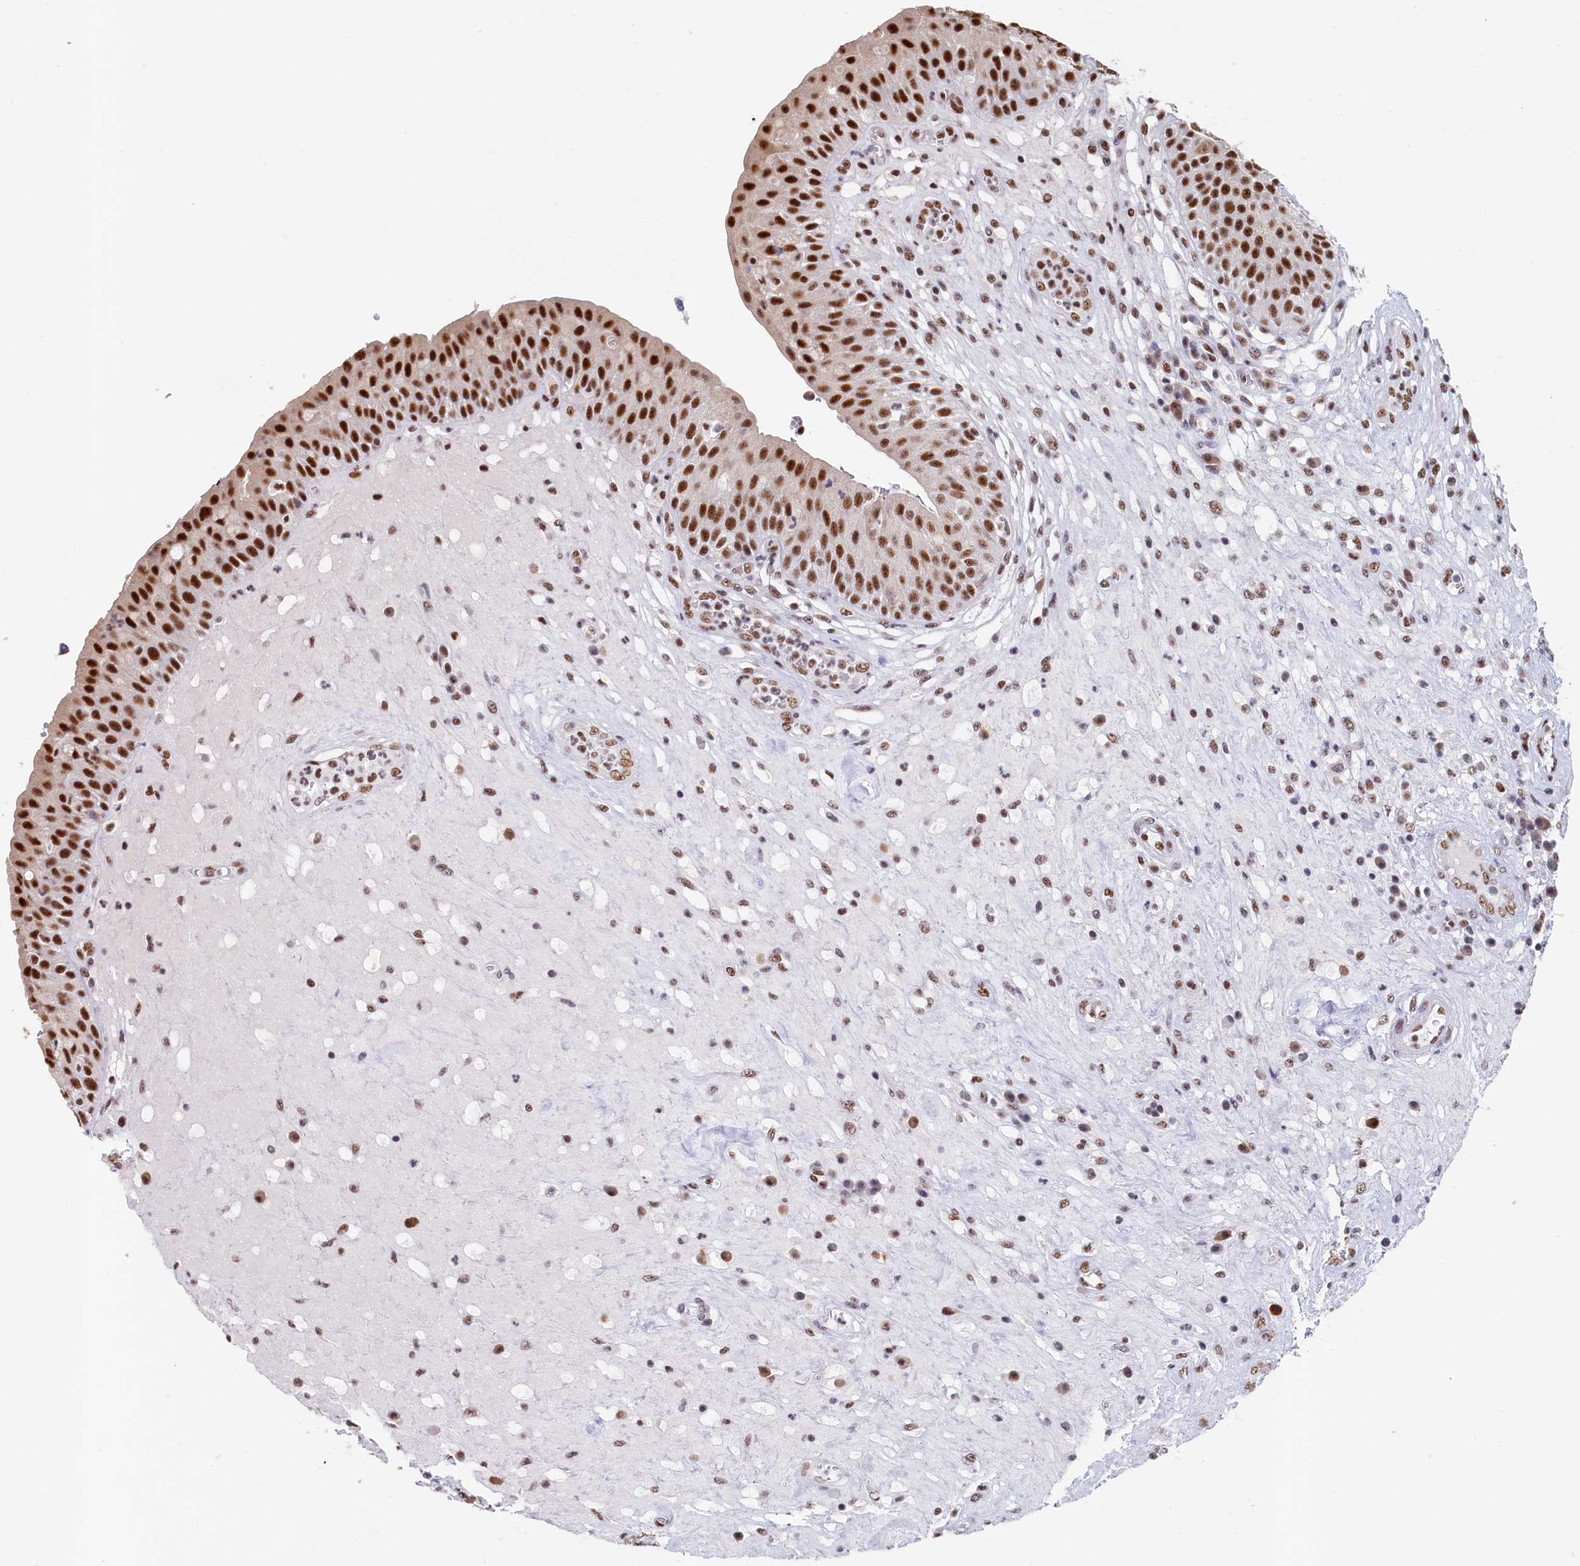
{"staining": {"intensity": "strong", "quantity": ">75%", "location": "nuclear"}, "tissue": "urinary bladder", "cell_type": "Urothelial cells", "image_type": "normal", "snomed": [{"axis": "morphology", "description": "Normal tissue, NOS"}, {"axis": "topography", "description": "Urinary bladder"}], "caption": "Immunohistochemistry (IHC) image of unremarkable urinary bladder stained for a protein (brown), which shows high levels of strong nuclear expression in approximately >75% of urothelial cells.", "gene": "MOSPD3", "patient": {"sex": "female", "age": 62}}